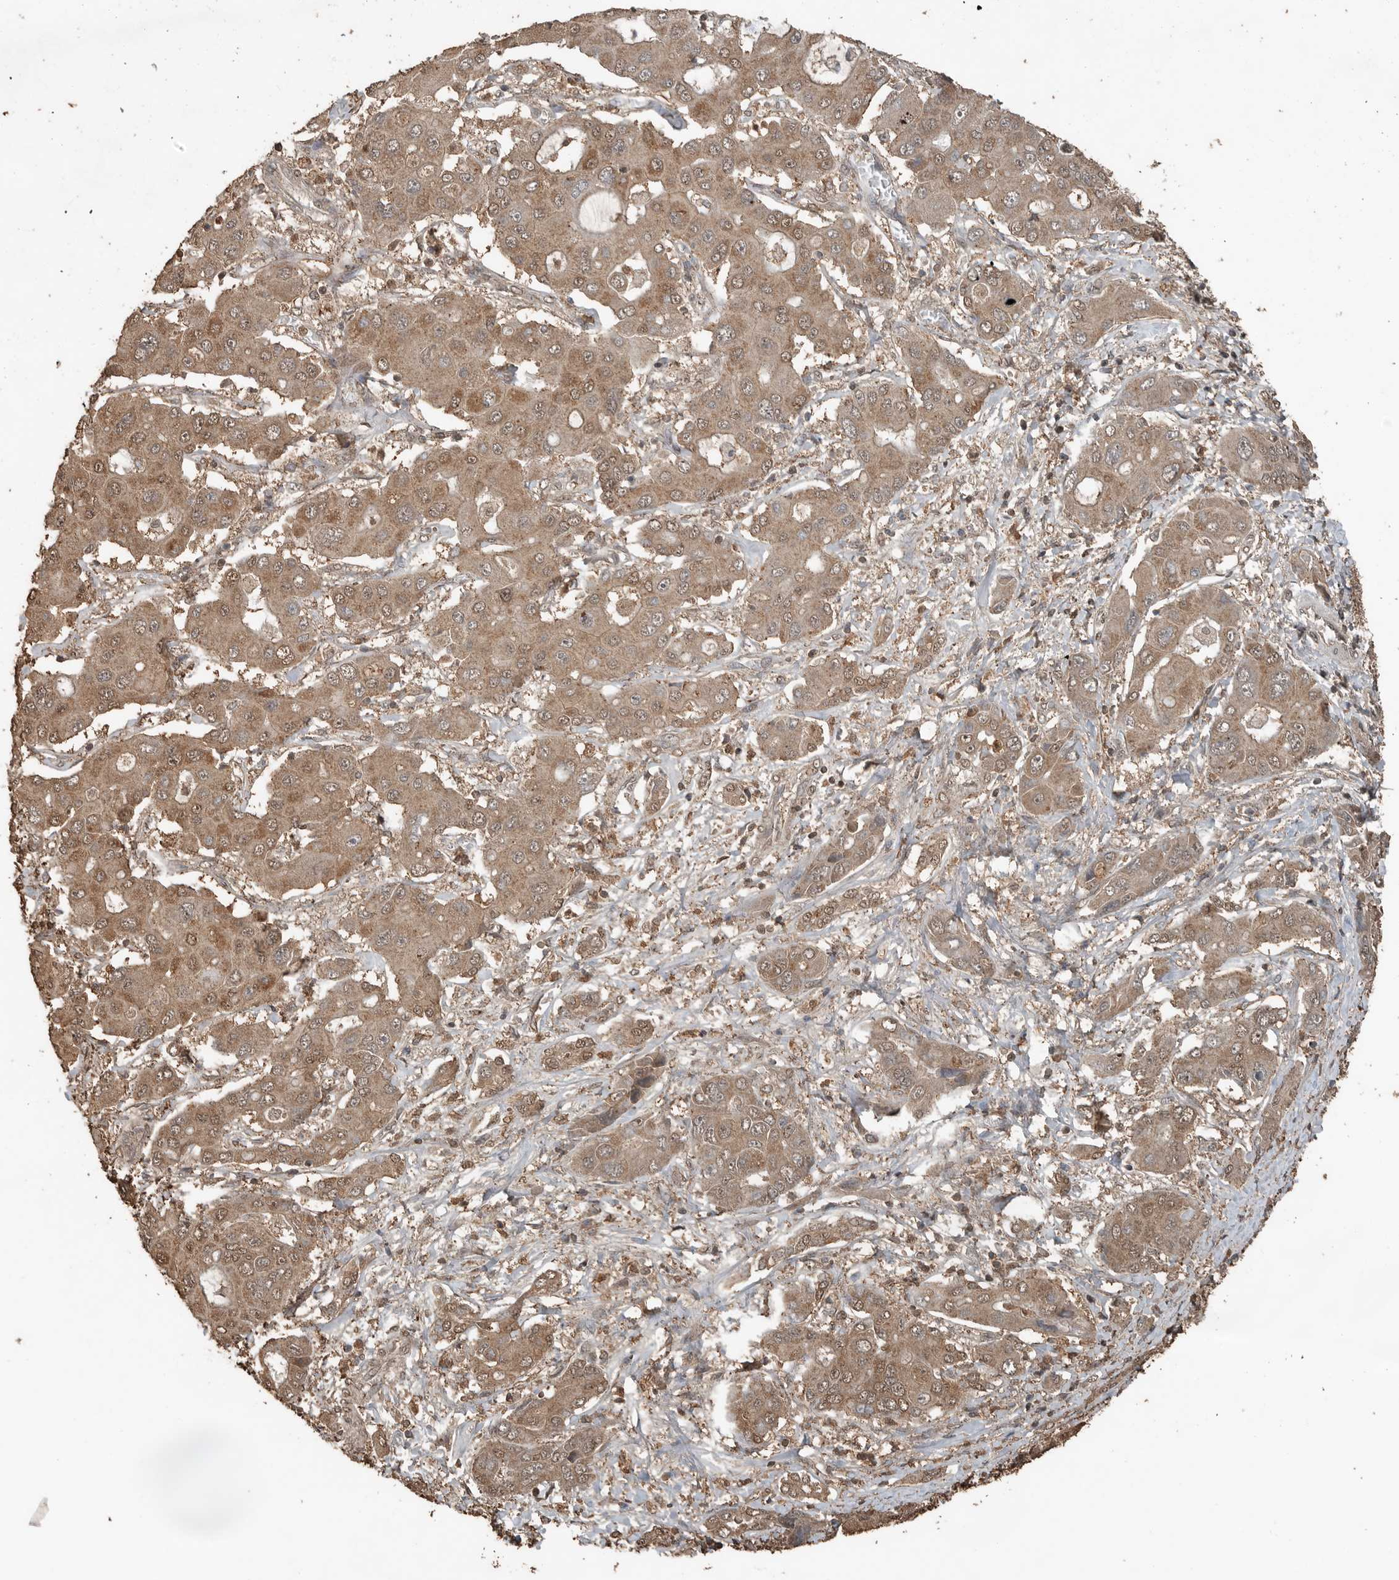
{"staining": {"intensity": "moderate", "quantity": ">75%", "location": "cytoplasmic/membranous,nuclear"}, "tissue": "liver cancer", "cell_type": "Tumor cells", "image_type": "cancer", "snomed": [{"axis": "morphology", "description": "Cholangiocarcinoma"}, {"axis": "topography", "description": "Liver"}], "caption": "Immunohistochemistry (IHC) of human liver cholangiocarcinoma demonstrates medium levels of moderate cytoplasmic/membranous and nuclear expression in about >75% of tumor cells.", "gene": "BLZF1", "patient": {"sex": "male", "age": 67}}